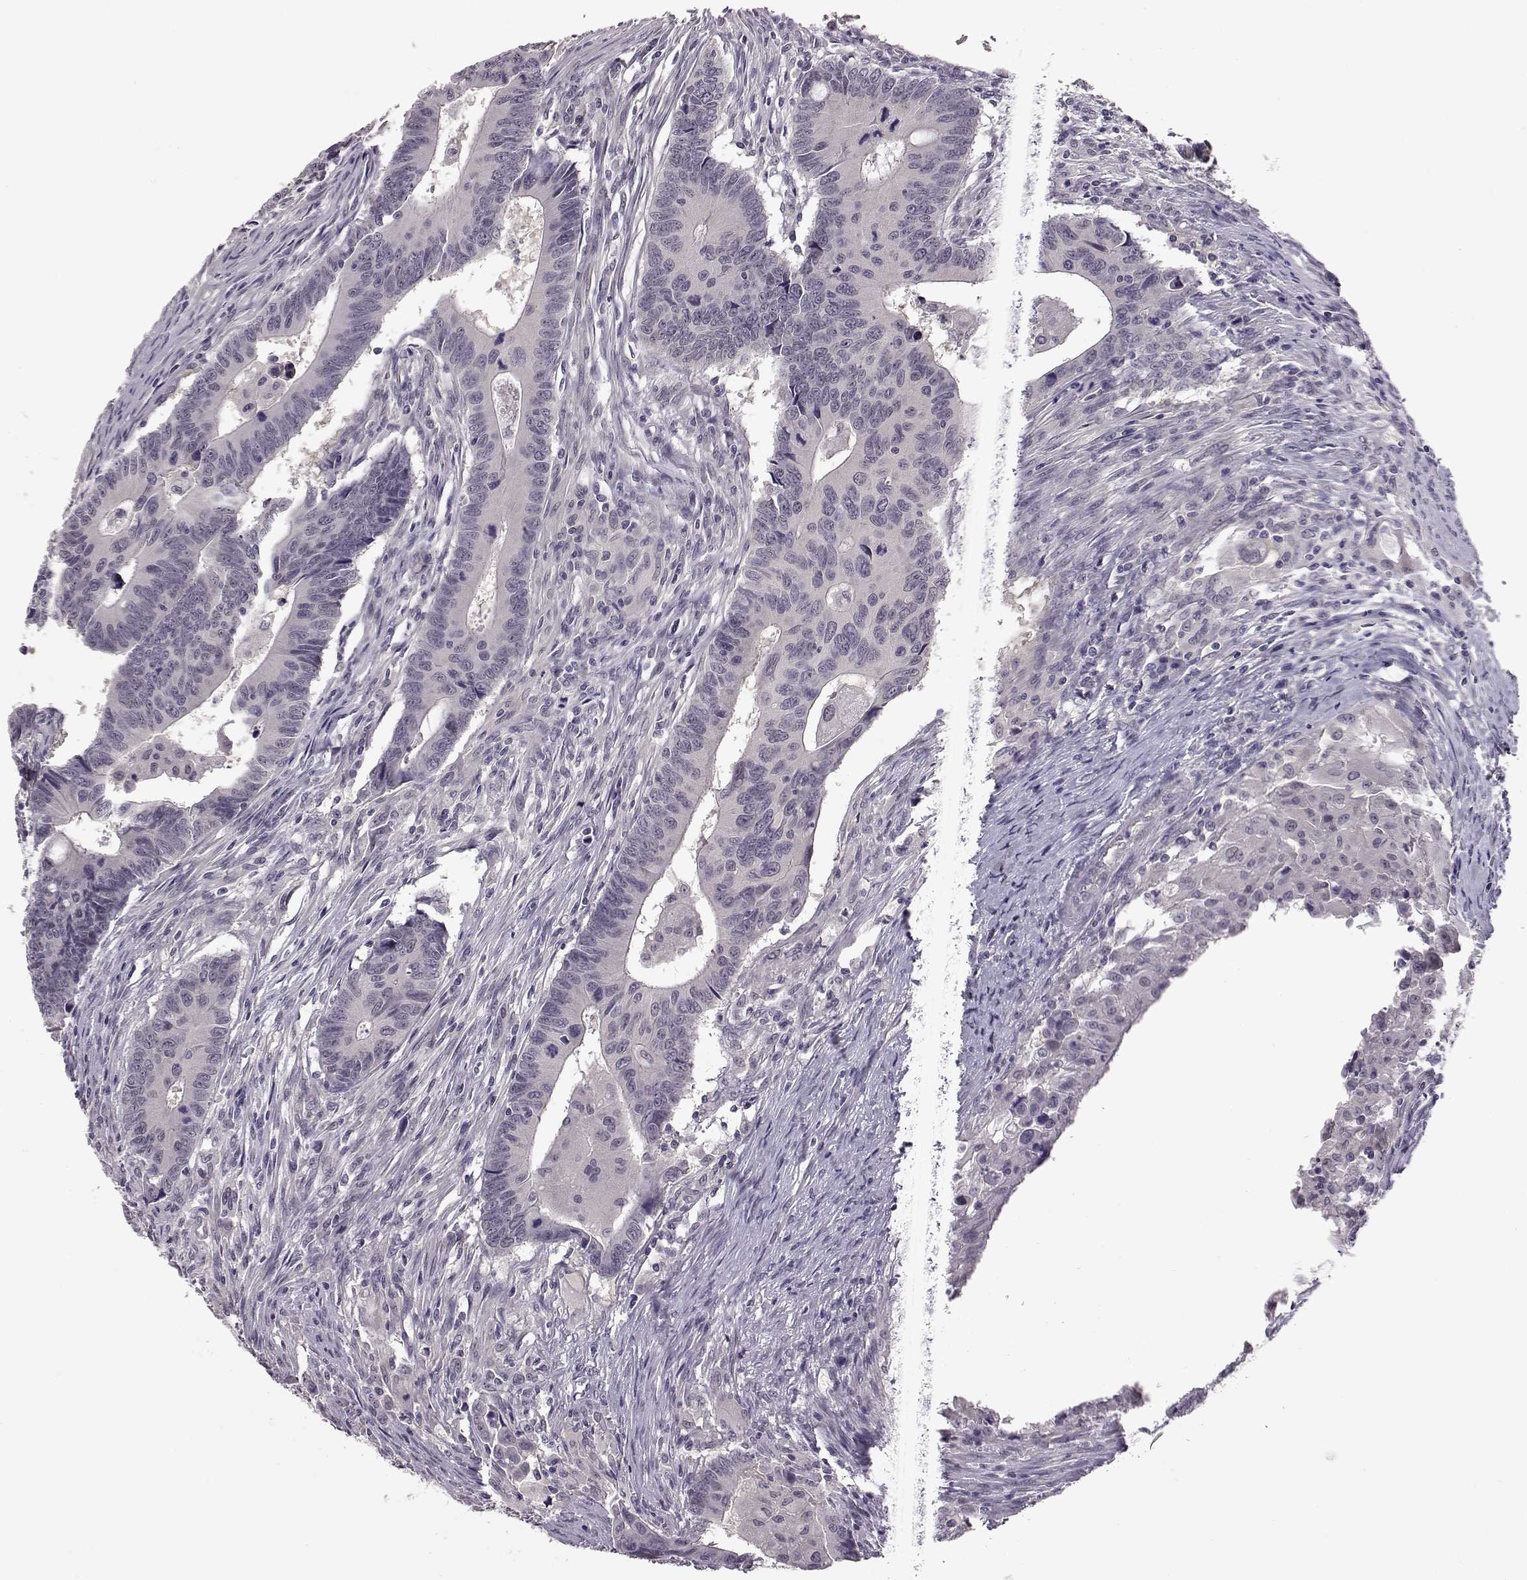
{"staining": {"intensity": "negative", "quantity": "none", "location": "none"}, "tissue": "colorectal cancer", "cell_type": "Tumor cells", "image_type": "cancer", "snomed": [{"axis": "morphology", "description": "Adenocarcinoma, NOS"}, {"axis": "topography", "description": "Rectum"}], "caption": "This is an immunohistochemistry image of human colorectal cancer (adenocarcinoma). There is no expression in tumor cells.", "gene": "C10orf62", "patient": {"sex": "male", "age": 67}}